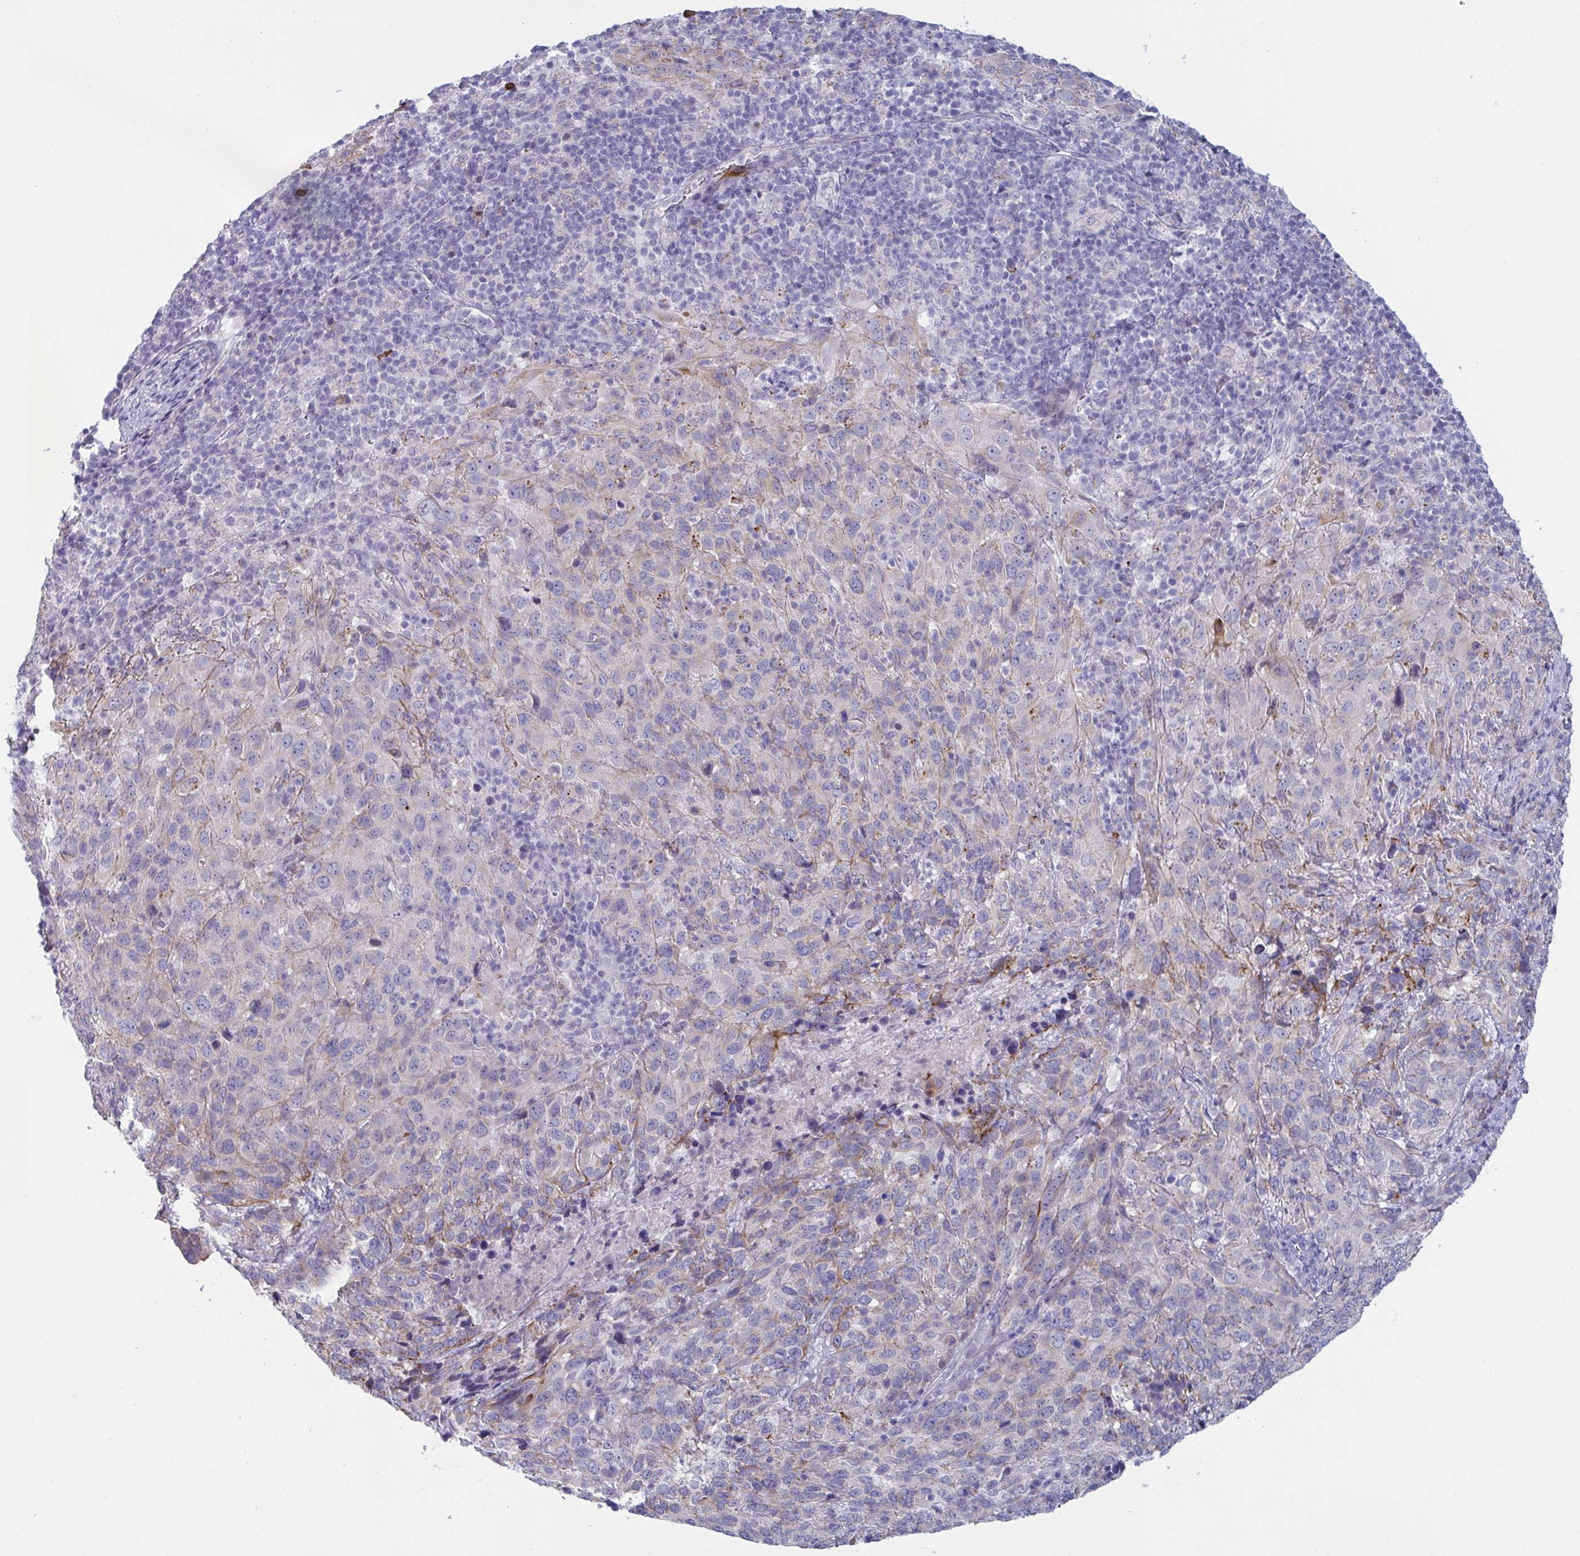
{"staining": {"intensity": "negative", "quantity": "none", "location": "none"}, "tissue": "cervical cancer", "cell_type": "Tumor cells", "image_type": "cancer", "snomed": [{"axis": "morphology", "description": "Squamous cell carcinoma, NOS"}, {"axis": "topography", "description": "Cervix"}], "caption": "Protein analysis of squamous cell carcinoma (cervical) shows no significant expression in tumor cells. Nuclei are stained in blue.", "gene": "TAS2R38", "patient": {"sex": "female", "age": 51}}